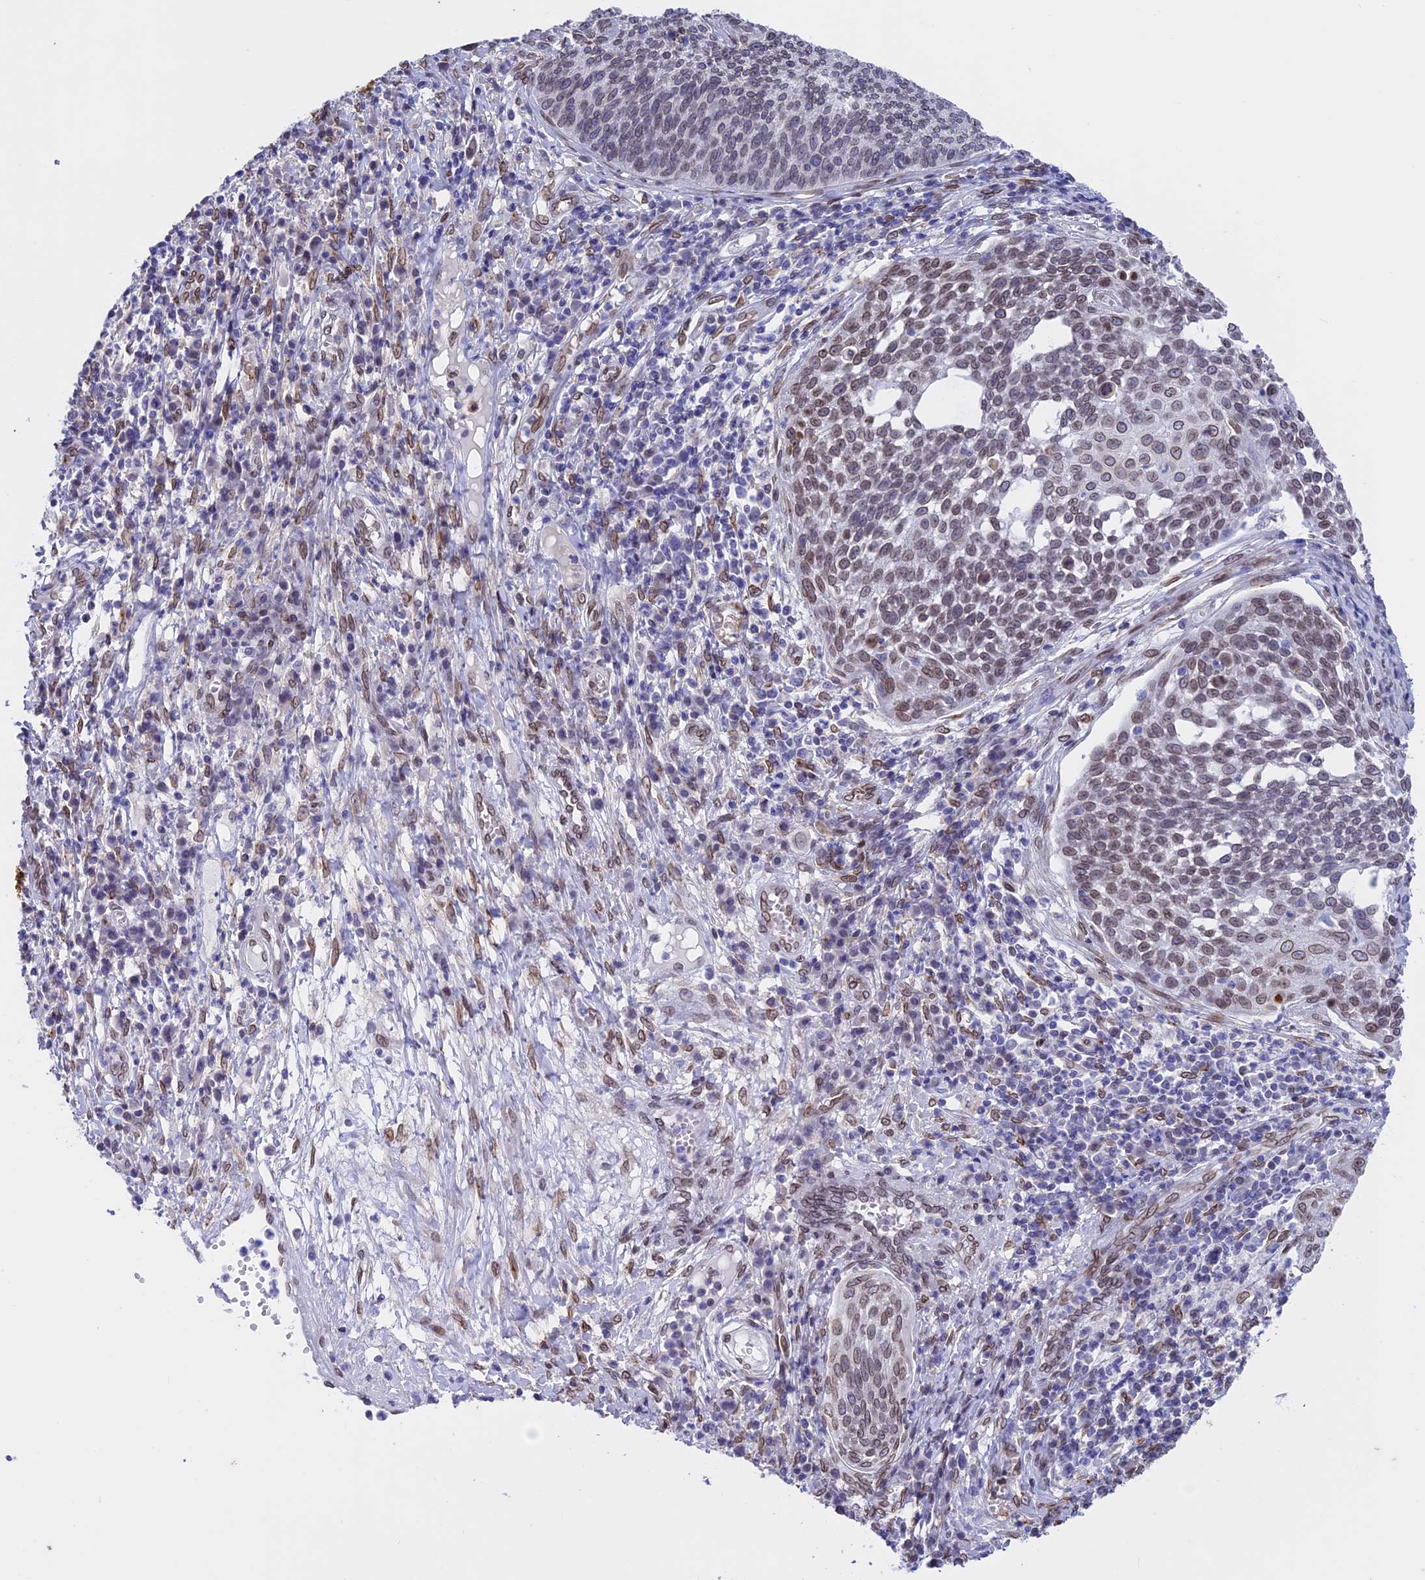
{"staining": {"intensity": "weak", "quantity": "25%-75%", "location": "cytoplasmic/membranous,nuclear"}, "tissue": "cervical cancer", "cell_type": "Tumor cells", "image_type": "cancer", "snomed": [{"axis": "morphology", "description": "Squamous cell carcinoma, NOS"}, {"axis": "topography", "description": "Cervix"}], "caption": "Protein positivity by IHC exhibits weak cytoplasmic/membranous and nuclear expression in approximately 25%-75% of tumor cells in cervical cancer (squamous cell carcinoma).", "gene": "TMPRSS7", "patient": {"sex": "female", "age": 34}}